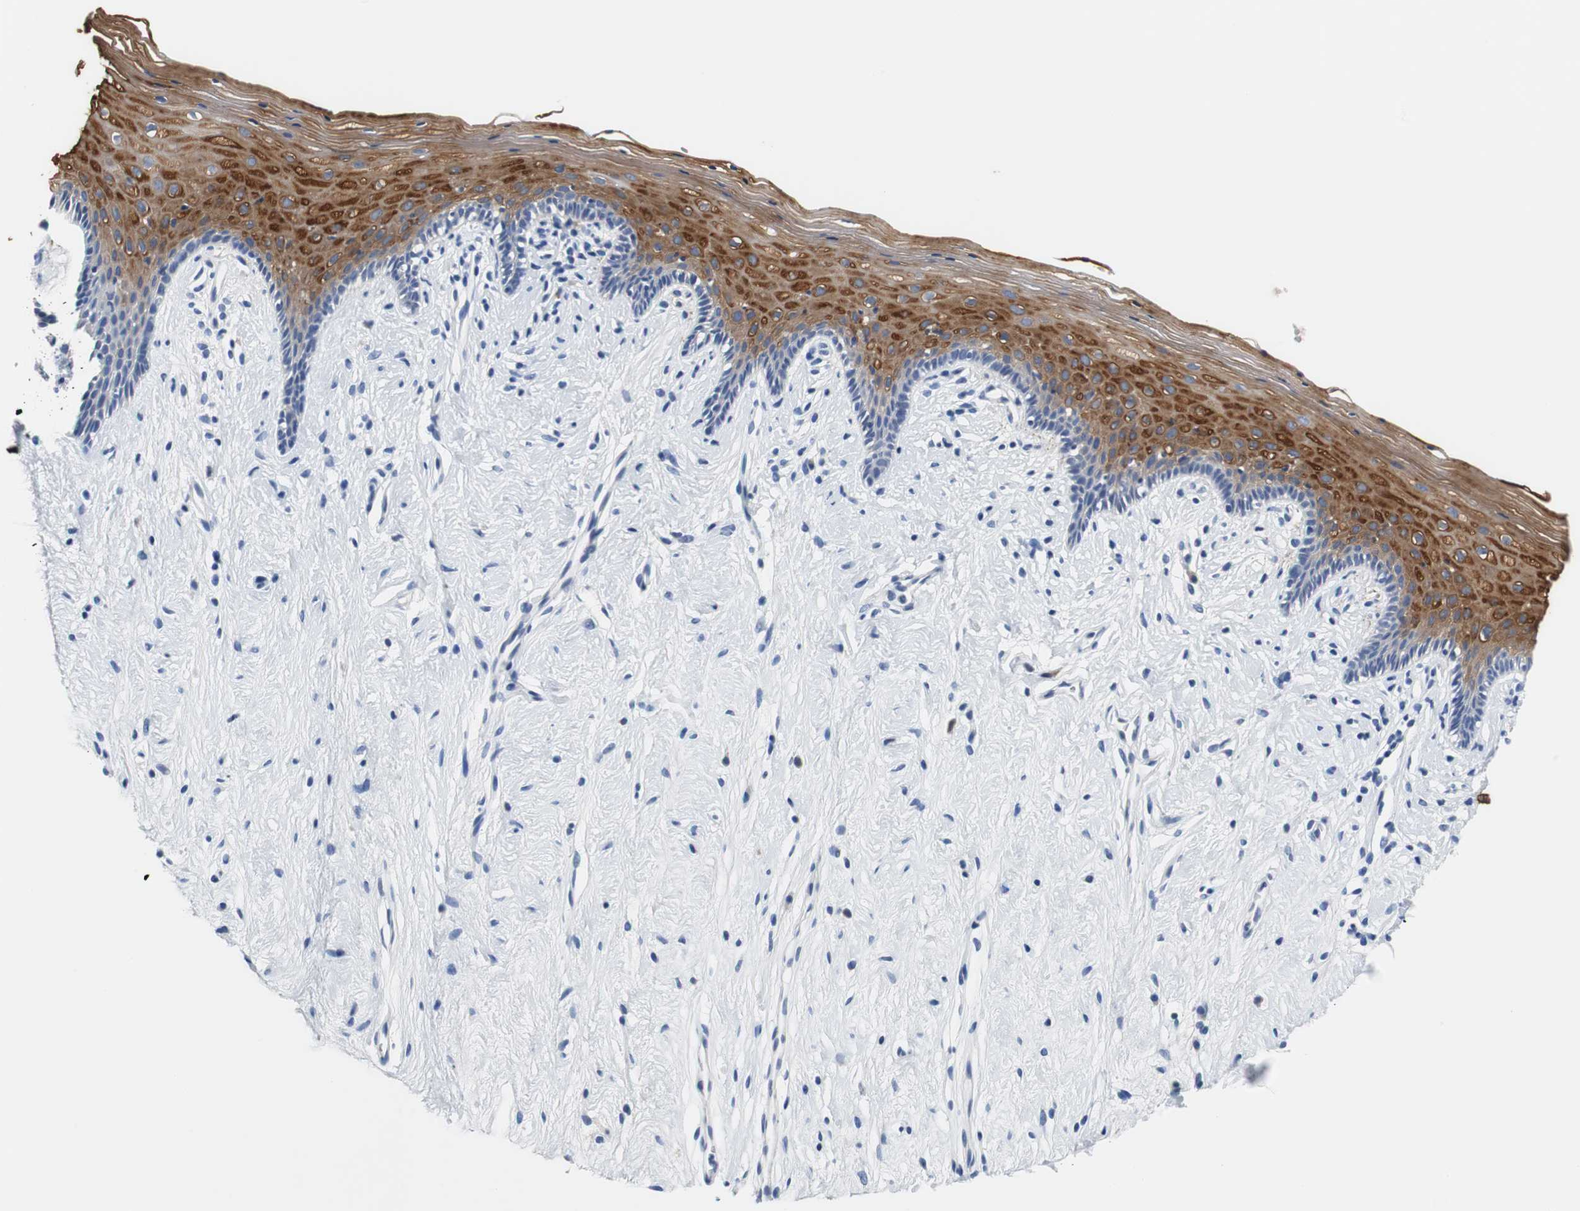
{"staining": {"intensity": "strong", "quantity": ">75%", "location": "cytoplasmic/membranous"}, "tissue": "vagina", "cell_type": "Squamous epithelial cells", "image_type": "normal", "snomed": [{"axis": "morphology", "description": "Normal tissue, NOS"}, {"axis": "topography", "description": "Vagina"}], "caption": "Immunohistochemical staining of normal vagina reveals >75% levels of strong cytoplasmic/membranous protein positivity in about >75% of squamous epithelial cells.", "gene": "PCK1", "patient": {"sex": "female", "age": 44}}